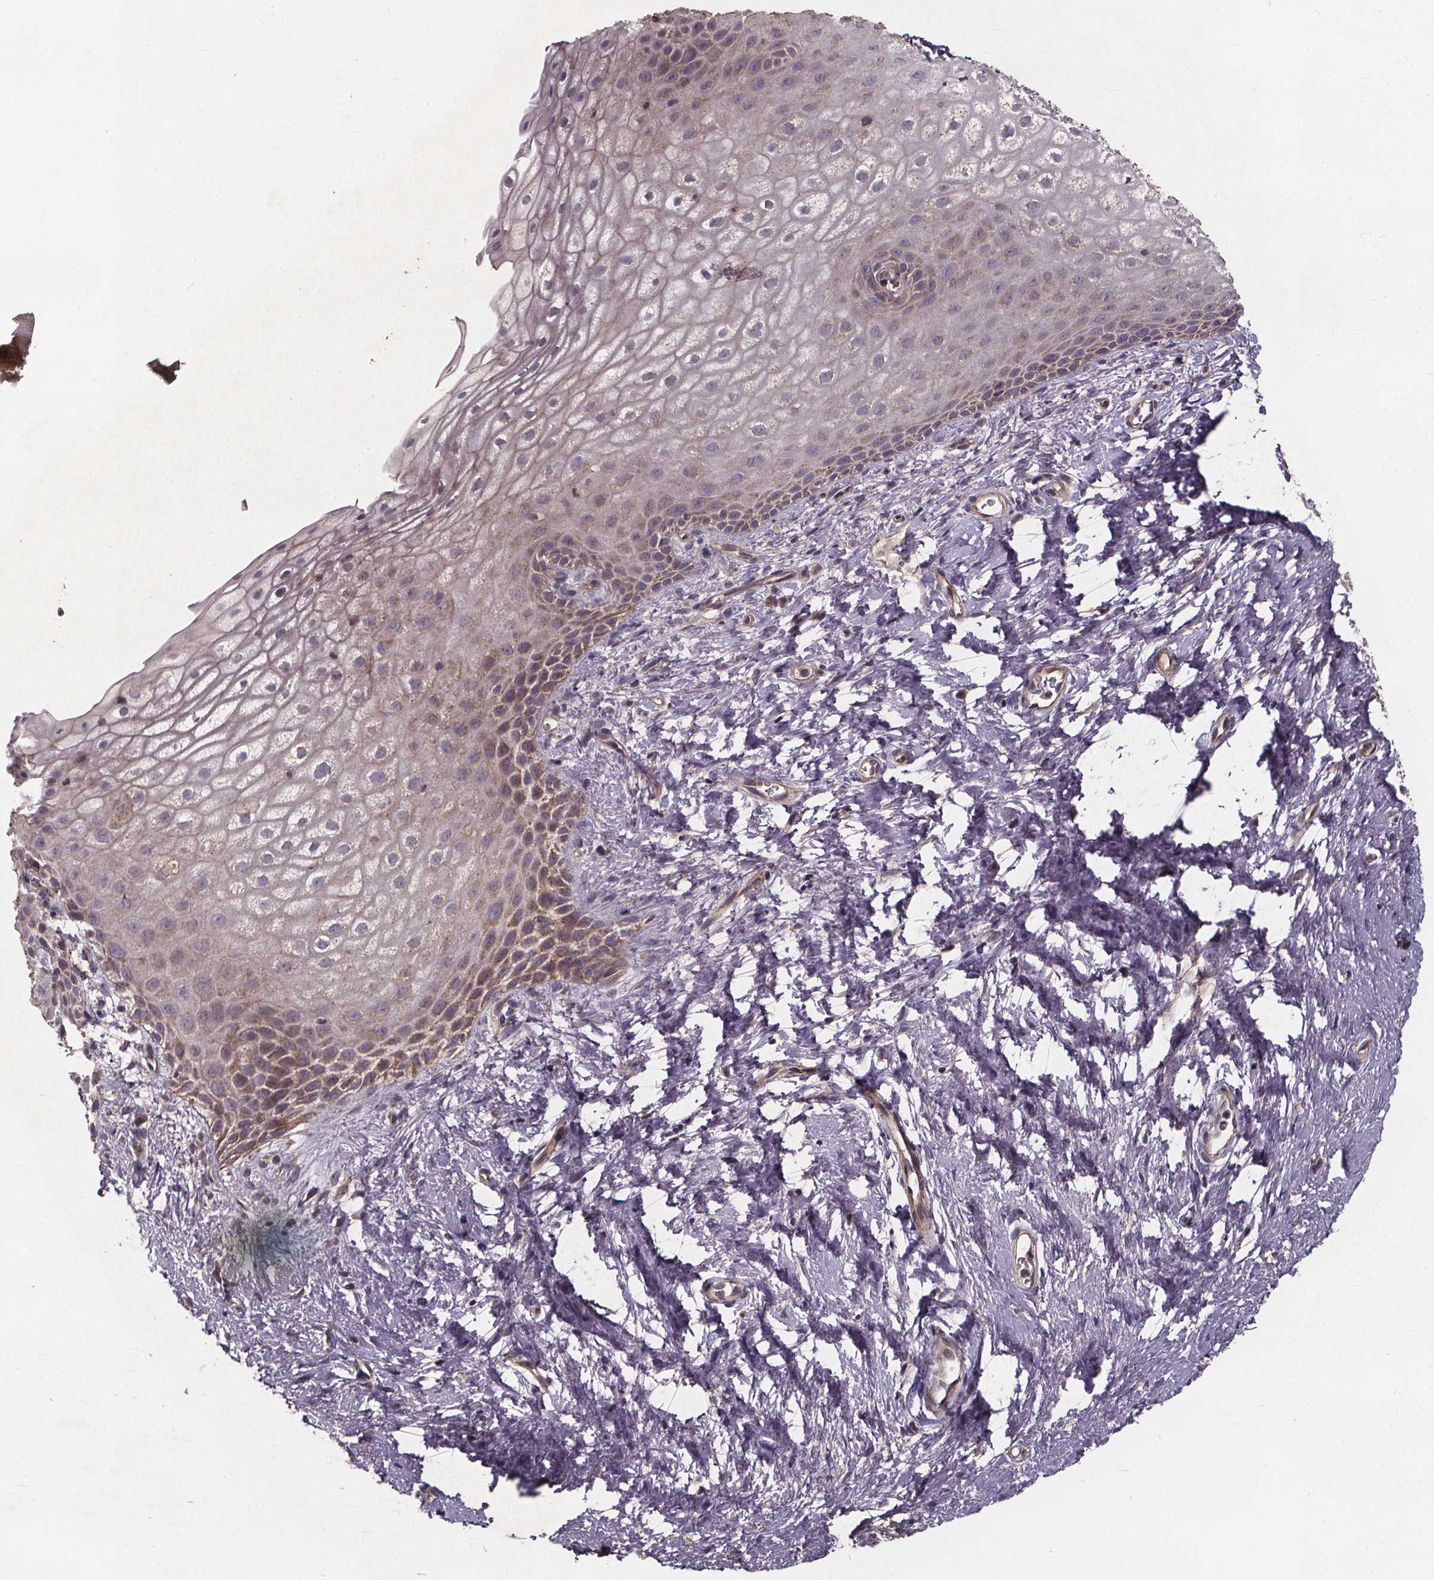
{"staining": {"intensity": "moderate", "quantity": "<25%", "location": "cytoplasmic/membranous"}, "tissue": "skin", "cell_type": "Epidermal cells", "image_type": "normal", "snomed": [{"axis": "morphology", "description": "Normal tissue, NOS"}, {"axis": "topography", "description": "Anal"}], "caption": "About <25% of epidermal cells in unremarkable human skin exhibit moderate cytoplasmic/membranous protein expression as visualized by brown immunohistochemical staining.", "gene": "YME1L1", "patient": {"sex": "female", "age": 46}}